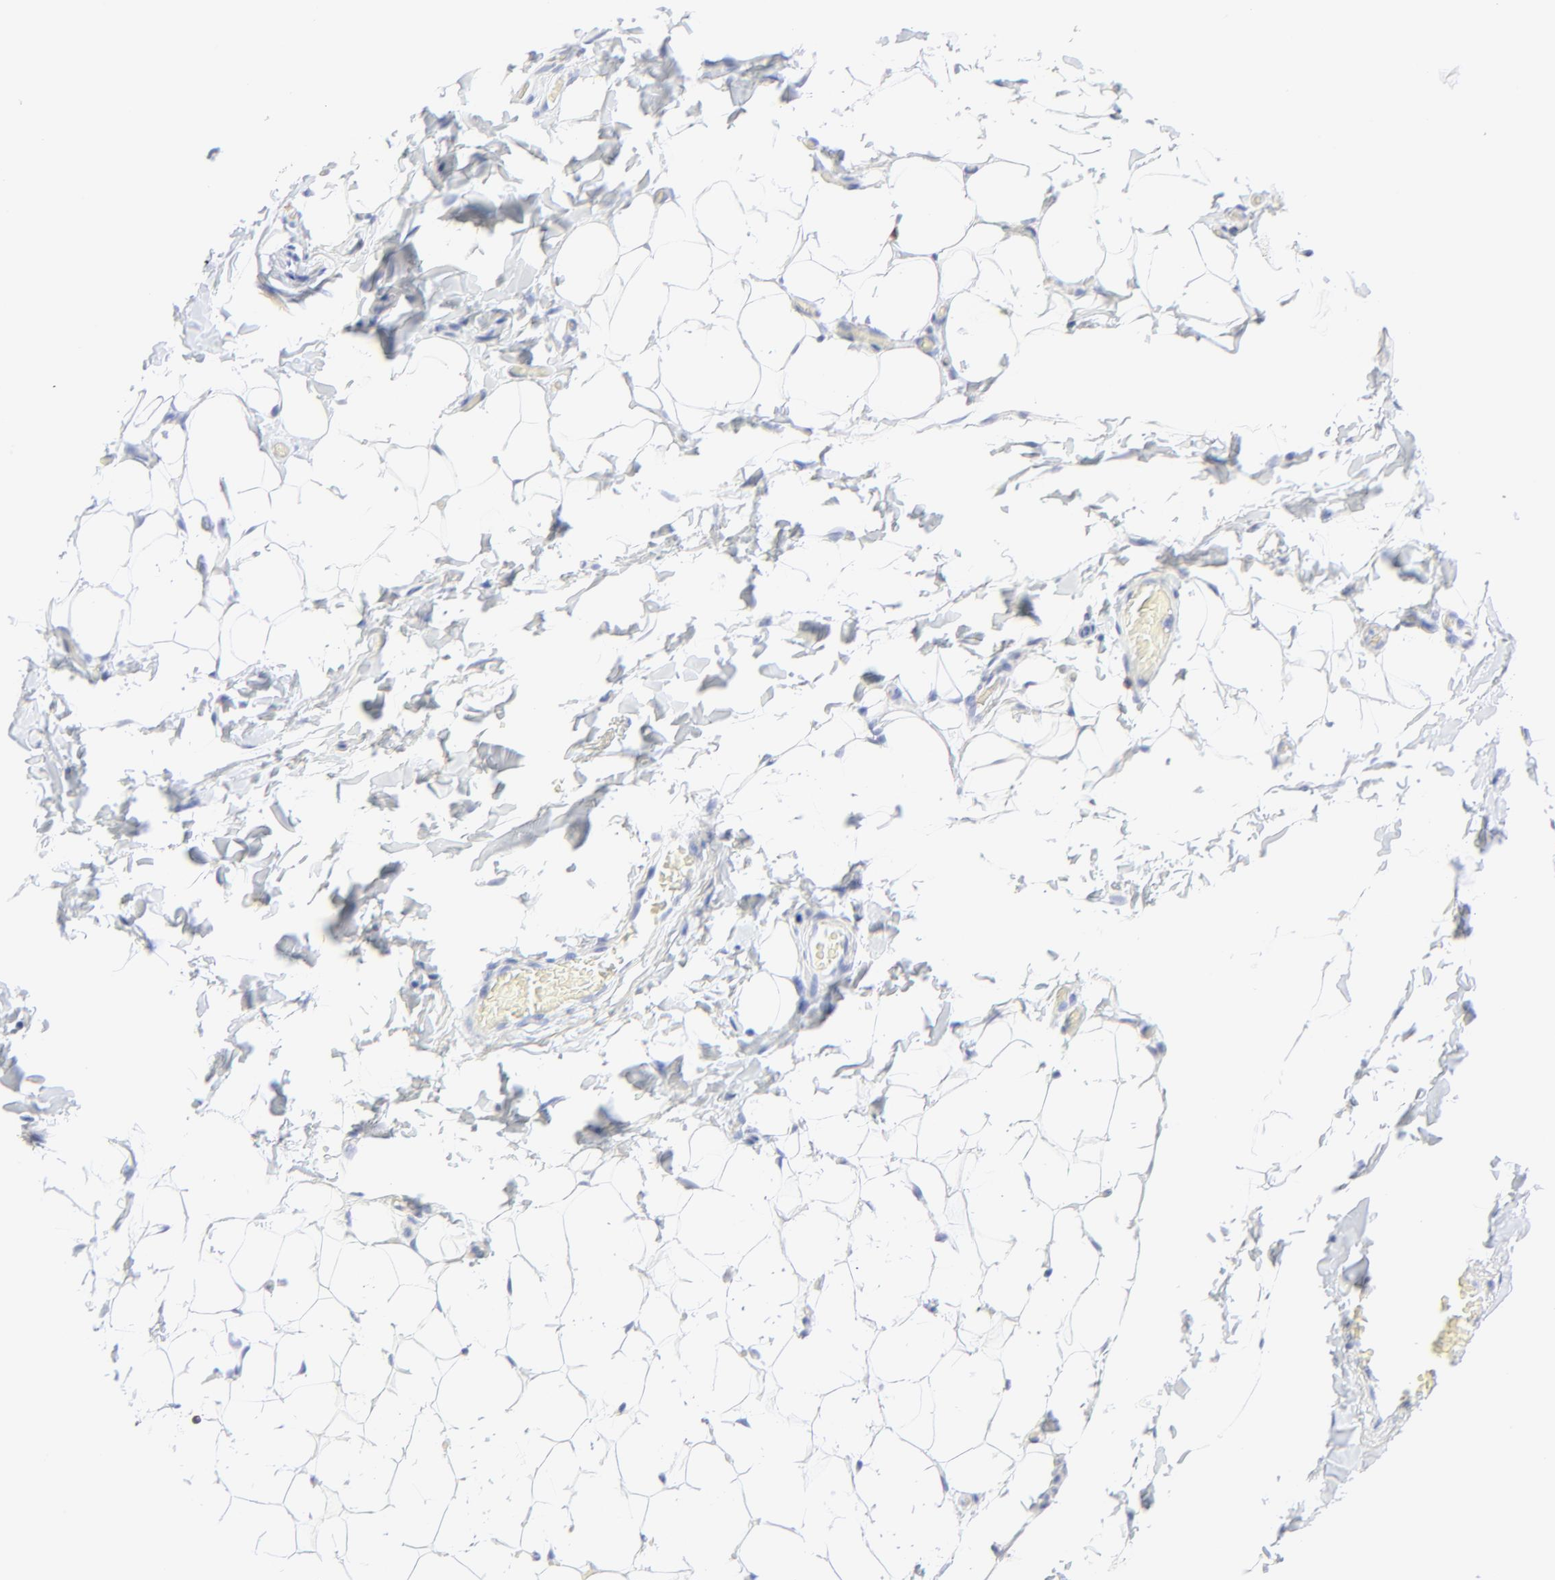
{"staining": {"intensity": "negative", "quantity": "none", "location": "none"}, "tissue": "adipose tissue", "cell_type": "Adipocytes", "image_type": "normal", "snomed": [{"axis": "morphology", "description": "Normal tissue, NOS"}, {"axis": "topography", "description": "Soft tissue"}], "caption": "A photomicrograph of adipose tissue stained for a protein shows no brown staining in adipocytes. (Brightfield microscopy of DAB immunohistochemistry (IHC) at high magnification).", "gene": "LCK", "patient": {"sex": "male", "age": 26}}